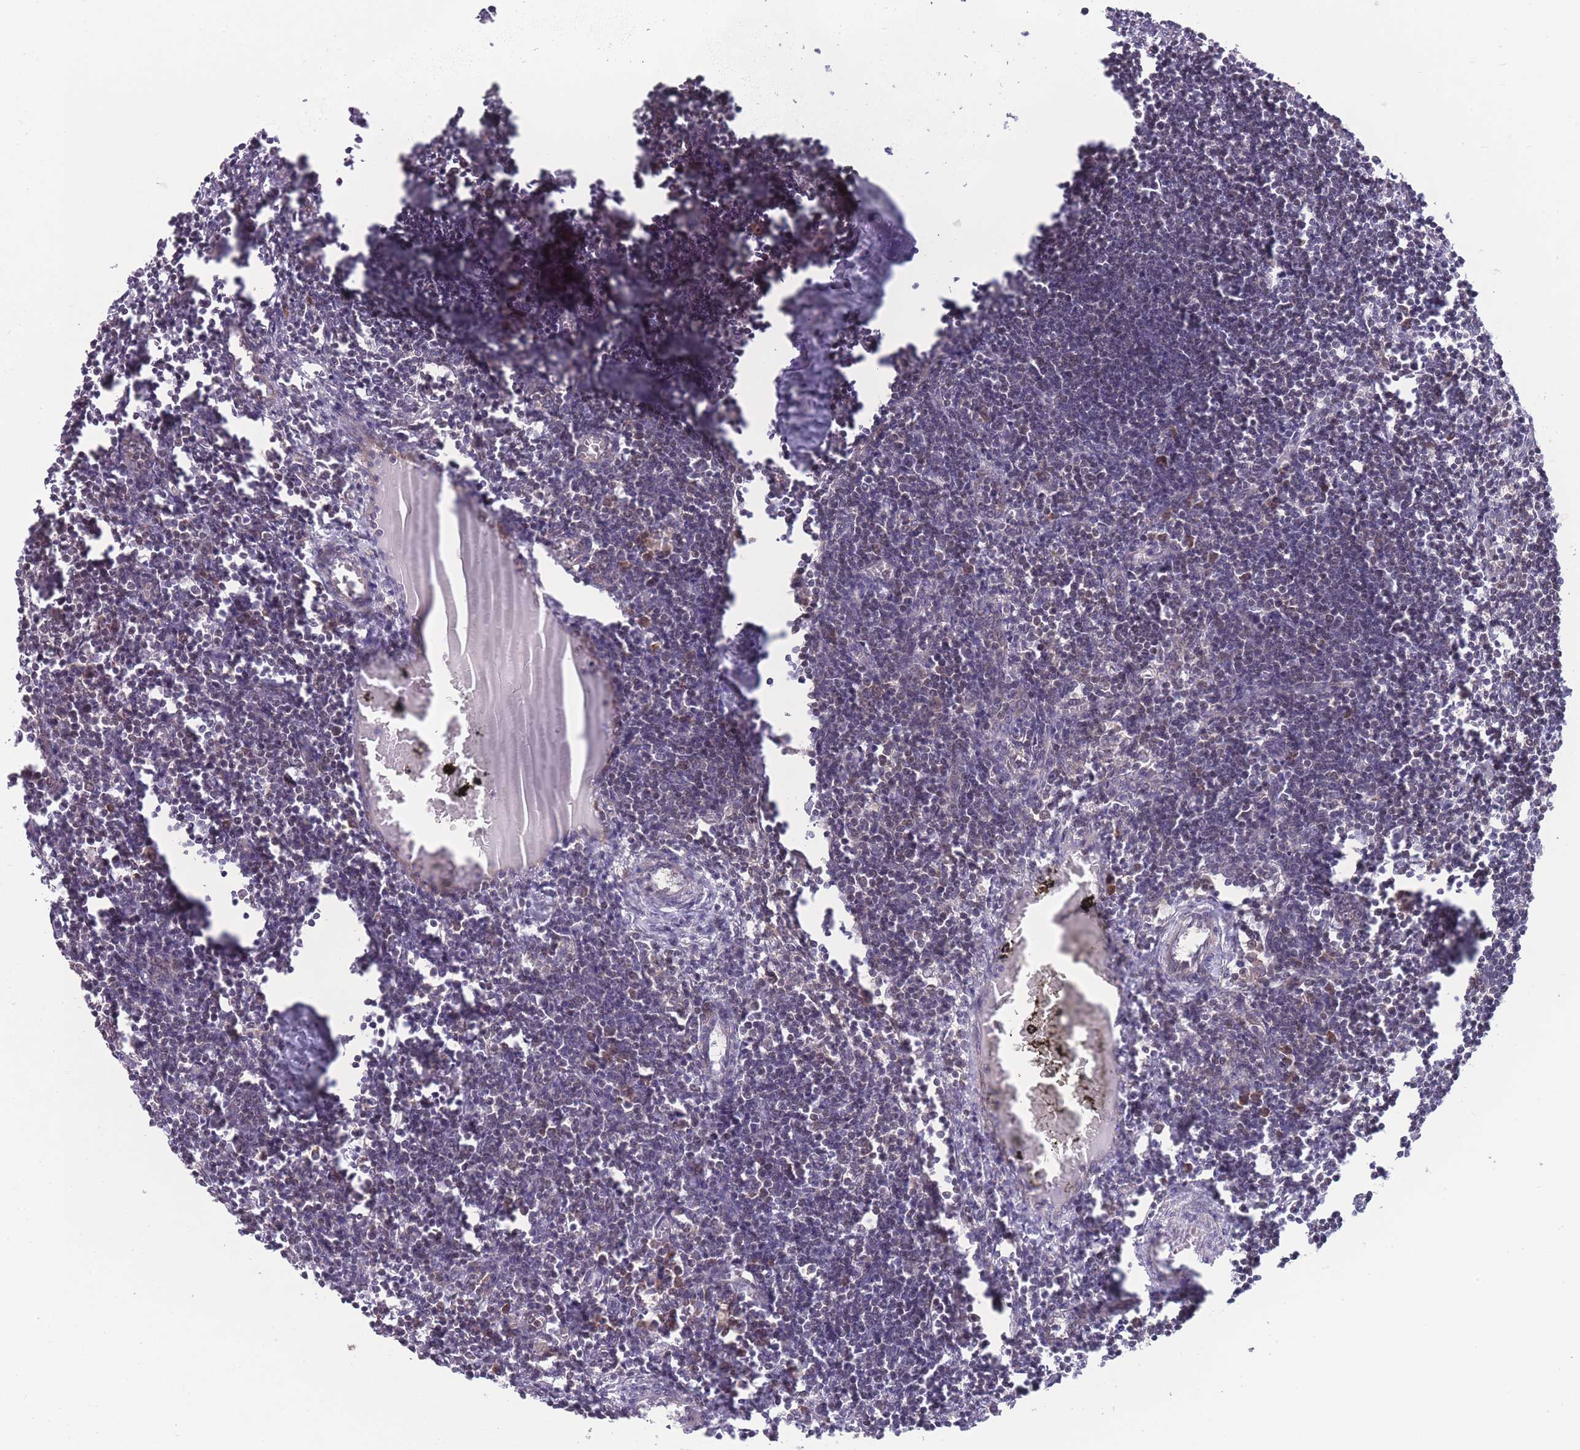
{"staining": {"intensity": "moderate", "quantity": ">75%", "location": "cytoplasmic/membranous"}, "tissue": "lymph node", "cell_type": "Germinal center cells", "image_type": "normal", "snomed": [{"axis": "morphology", "description": "Normal tissue, NOS"}, {"axis": "morphology", "description": "Malignant melanoma, Metastatic site"}, {"axis": "topography", "description": "Lymph node"}], "caption": "Brown immunohistochemical staining in benign lymph node shows moderate cytoplasmic/membranous staining in about >75% of germinal center cells. The protein is stained brown, and the nuclei are stained in blue (DAB (3,3'-diaminobenzidine) IHC with brightfield microscopy, high magnification).", "gene": "RIC8A", "patient": {"sex": "male", "age": 41}}